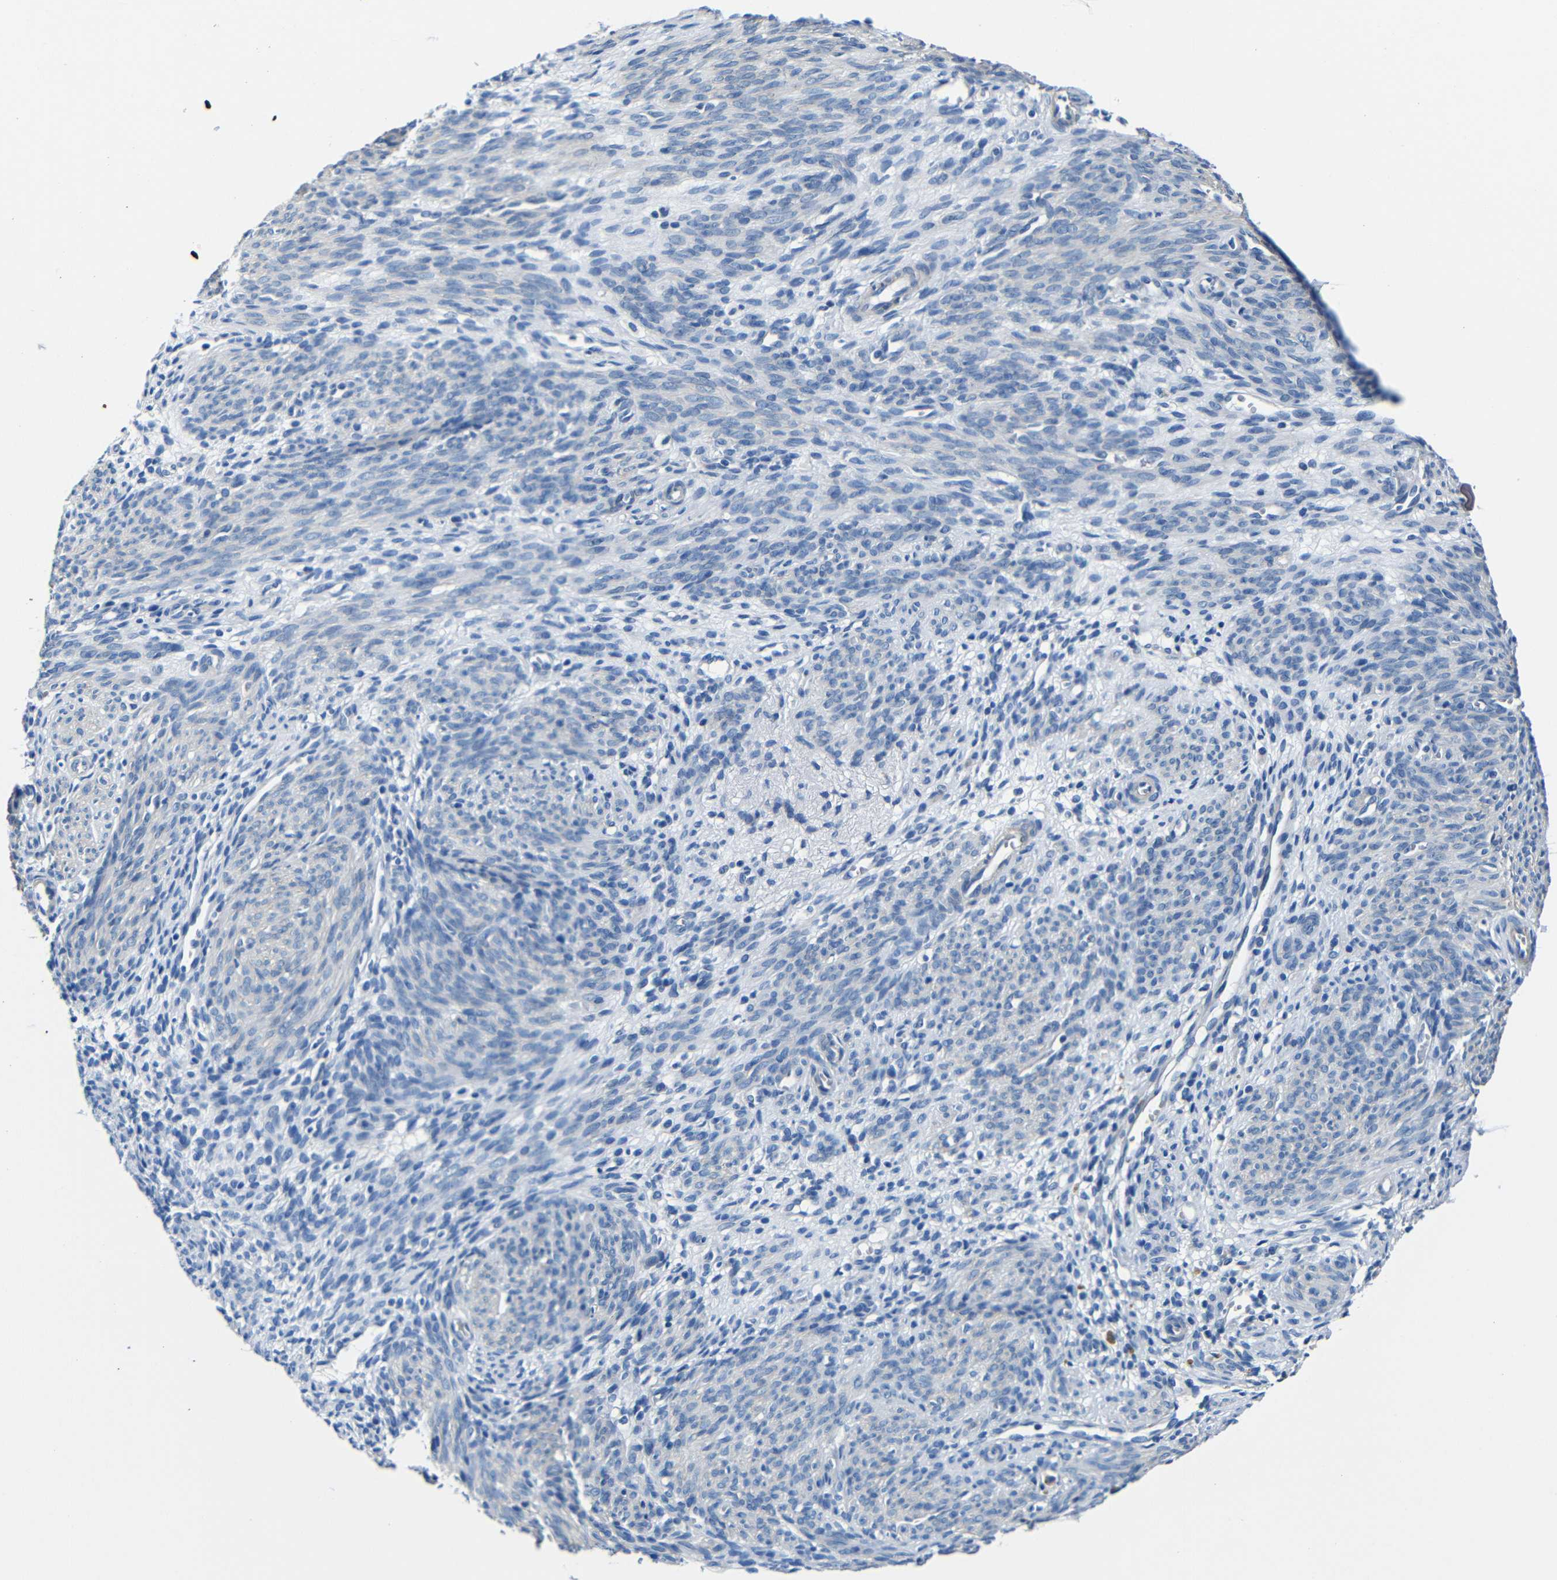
{"staining": {"intensity": "negative", "quantity": "none", "location": "none"}, "tissue": "endometrium", "cell_type": "Cells in endometrial stroma", "image_type": "normal", "snomed": [{"axis": "morphology", "description": "Normal tissue, NOS"}, {"axis": "morphology", "description": "Adenocarcinoma, NOS"}, {"axis": "topography", "description": "Endometrium"}, {"axis": "topography", "description": "Ovary"}], "caption": "An IHC image of normal endometrium is shown. There is no staining in cells in endometrial stroma of endometrium. The staining is performed using DAB brown chromogen with nuclei counter-stained in using hematoxylin.", "gene": "TNFAIP1", "patient": {"sex": "female", "age": 68}}